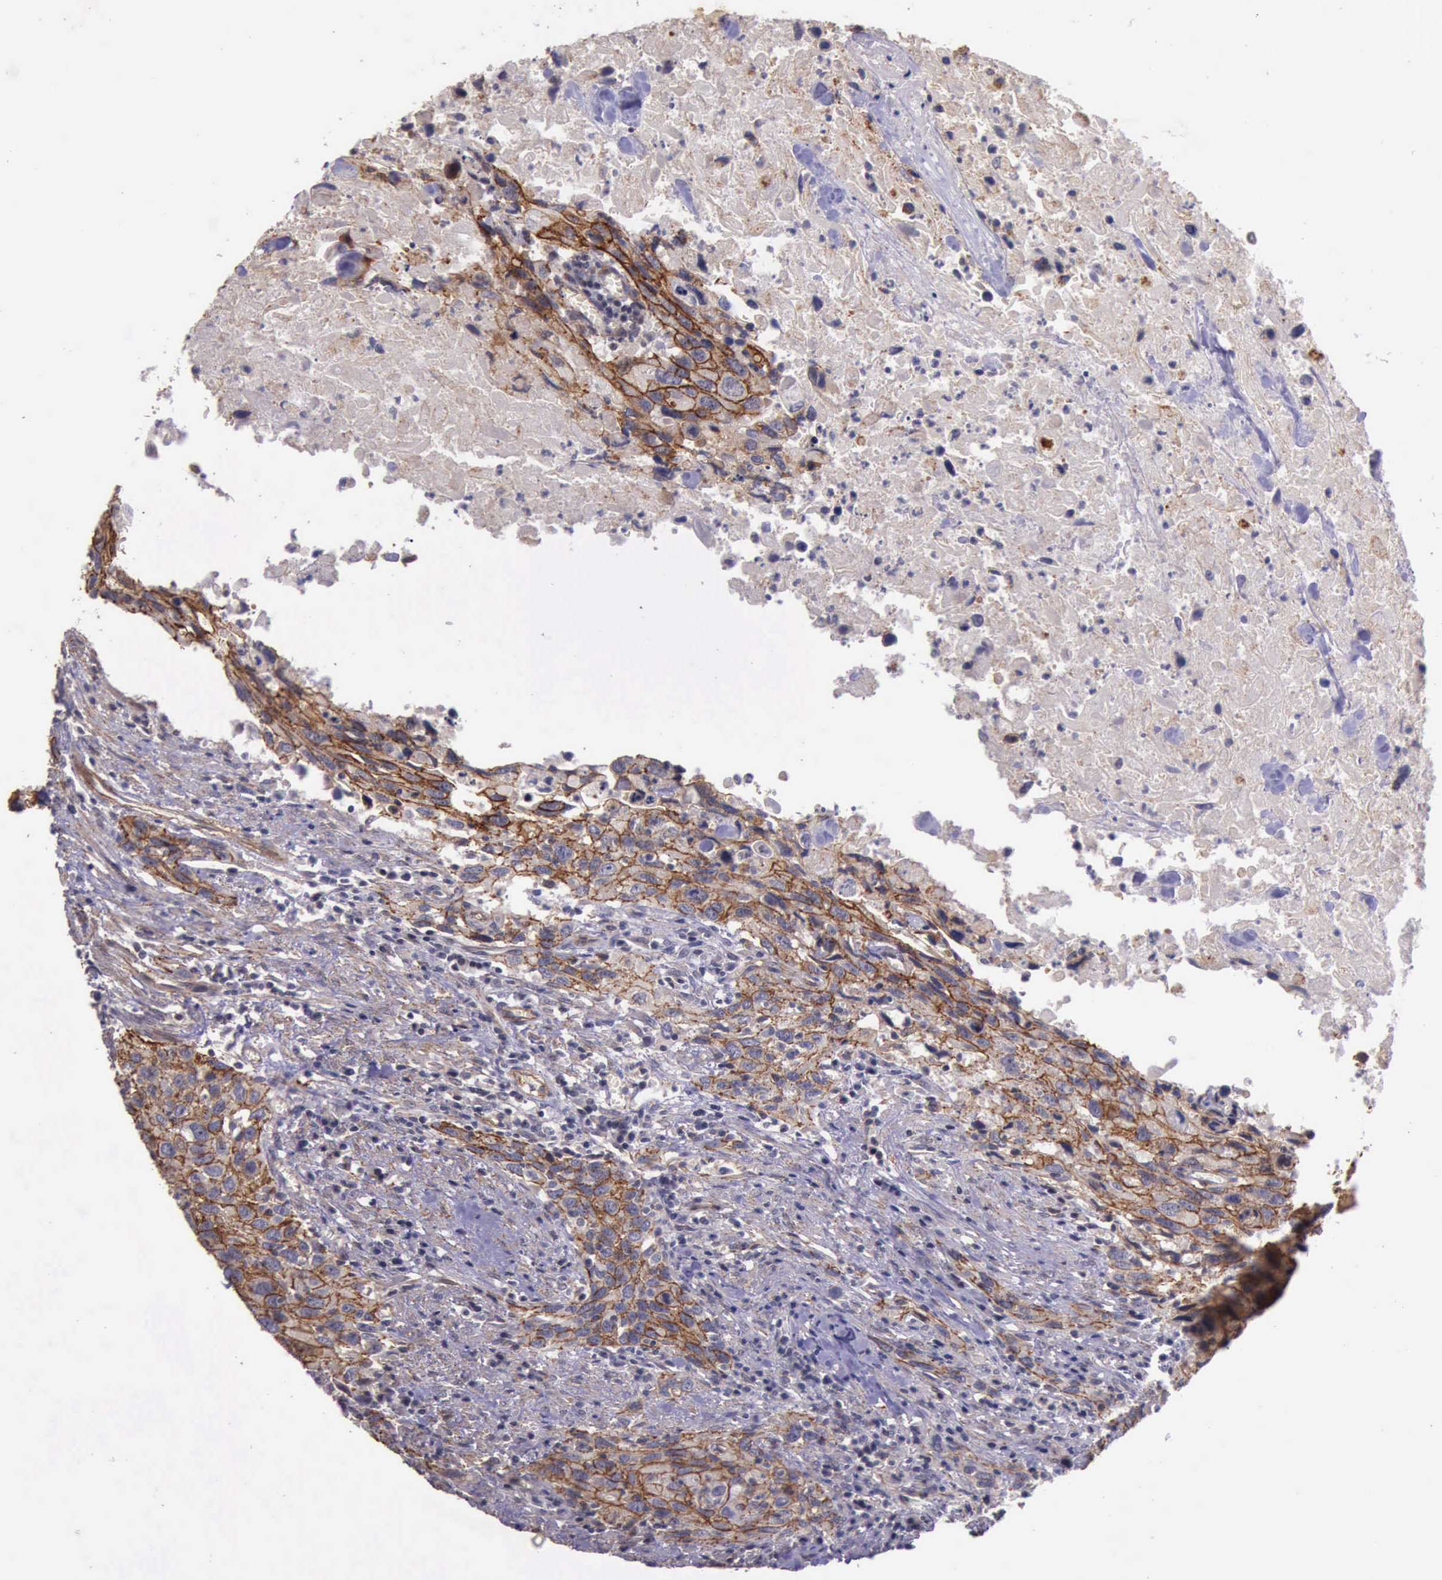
{"staining": {"intensity": "moderate", "quantity": ">75%", "location": "cytoplasmic/membranous"}, "tissue": "urothelial cancer", "cell_type": "Tumor cells", "image_type": "cancer", "snomed": [{"axis": "morphology", "description": "Urothelial carcinoma, High grade"}, {"axis": "topography", "description": "Urinary bladder"}], "caption": "Immunohistochemical staining of human urothelial cancer shows medium levels of moderate cytoplasmic/membranous protein expression in about >75% of tumor cells. Nuclei are stained in blue.", "gene": "CTNNB1", "patient": {"sex": "male", "age": 71}}